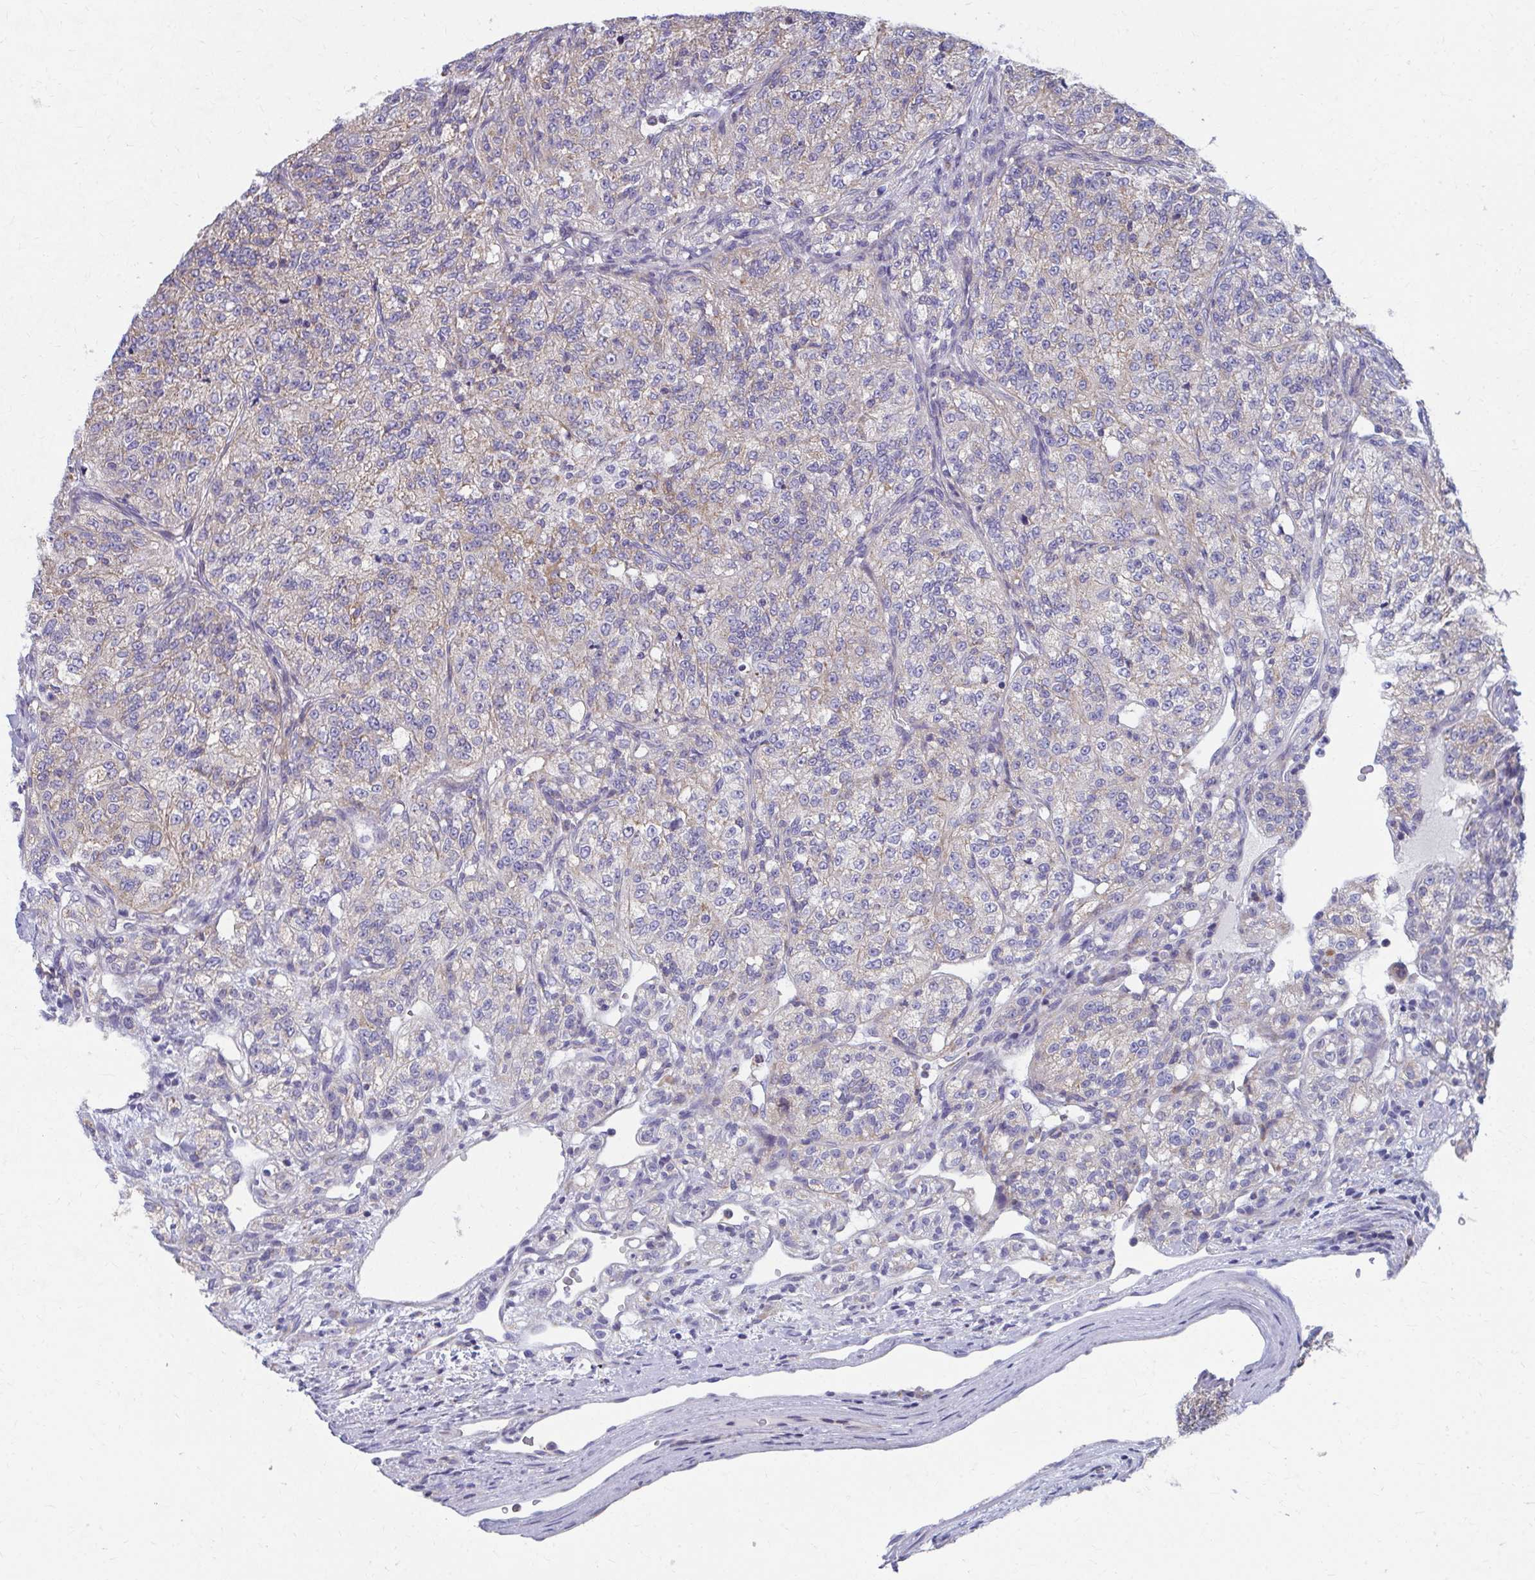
{"staining": {"intensity": "weak", "quantity": "25%-75%", "location": "cytoplasmic/membranous"}, "tissue": "renal cancer", "cell_type": "Tumor cells", "image_type": "cancer", "snomed": [{"axis": "morphology", "description": "Adenocarcinoma, NOS"}, {"axis": "topography", "description": "Kidney"}], "caption": "Renal cancer (adenocarcinoma) was stained to show a protein in brown. There is low levels of weak cytoplasmic/membranous expression in approximately 25%-75% of tumor cells.", "gene": "RCC1L", "patient": {"sex": "female", "age": 63}}